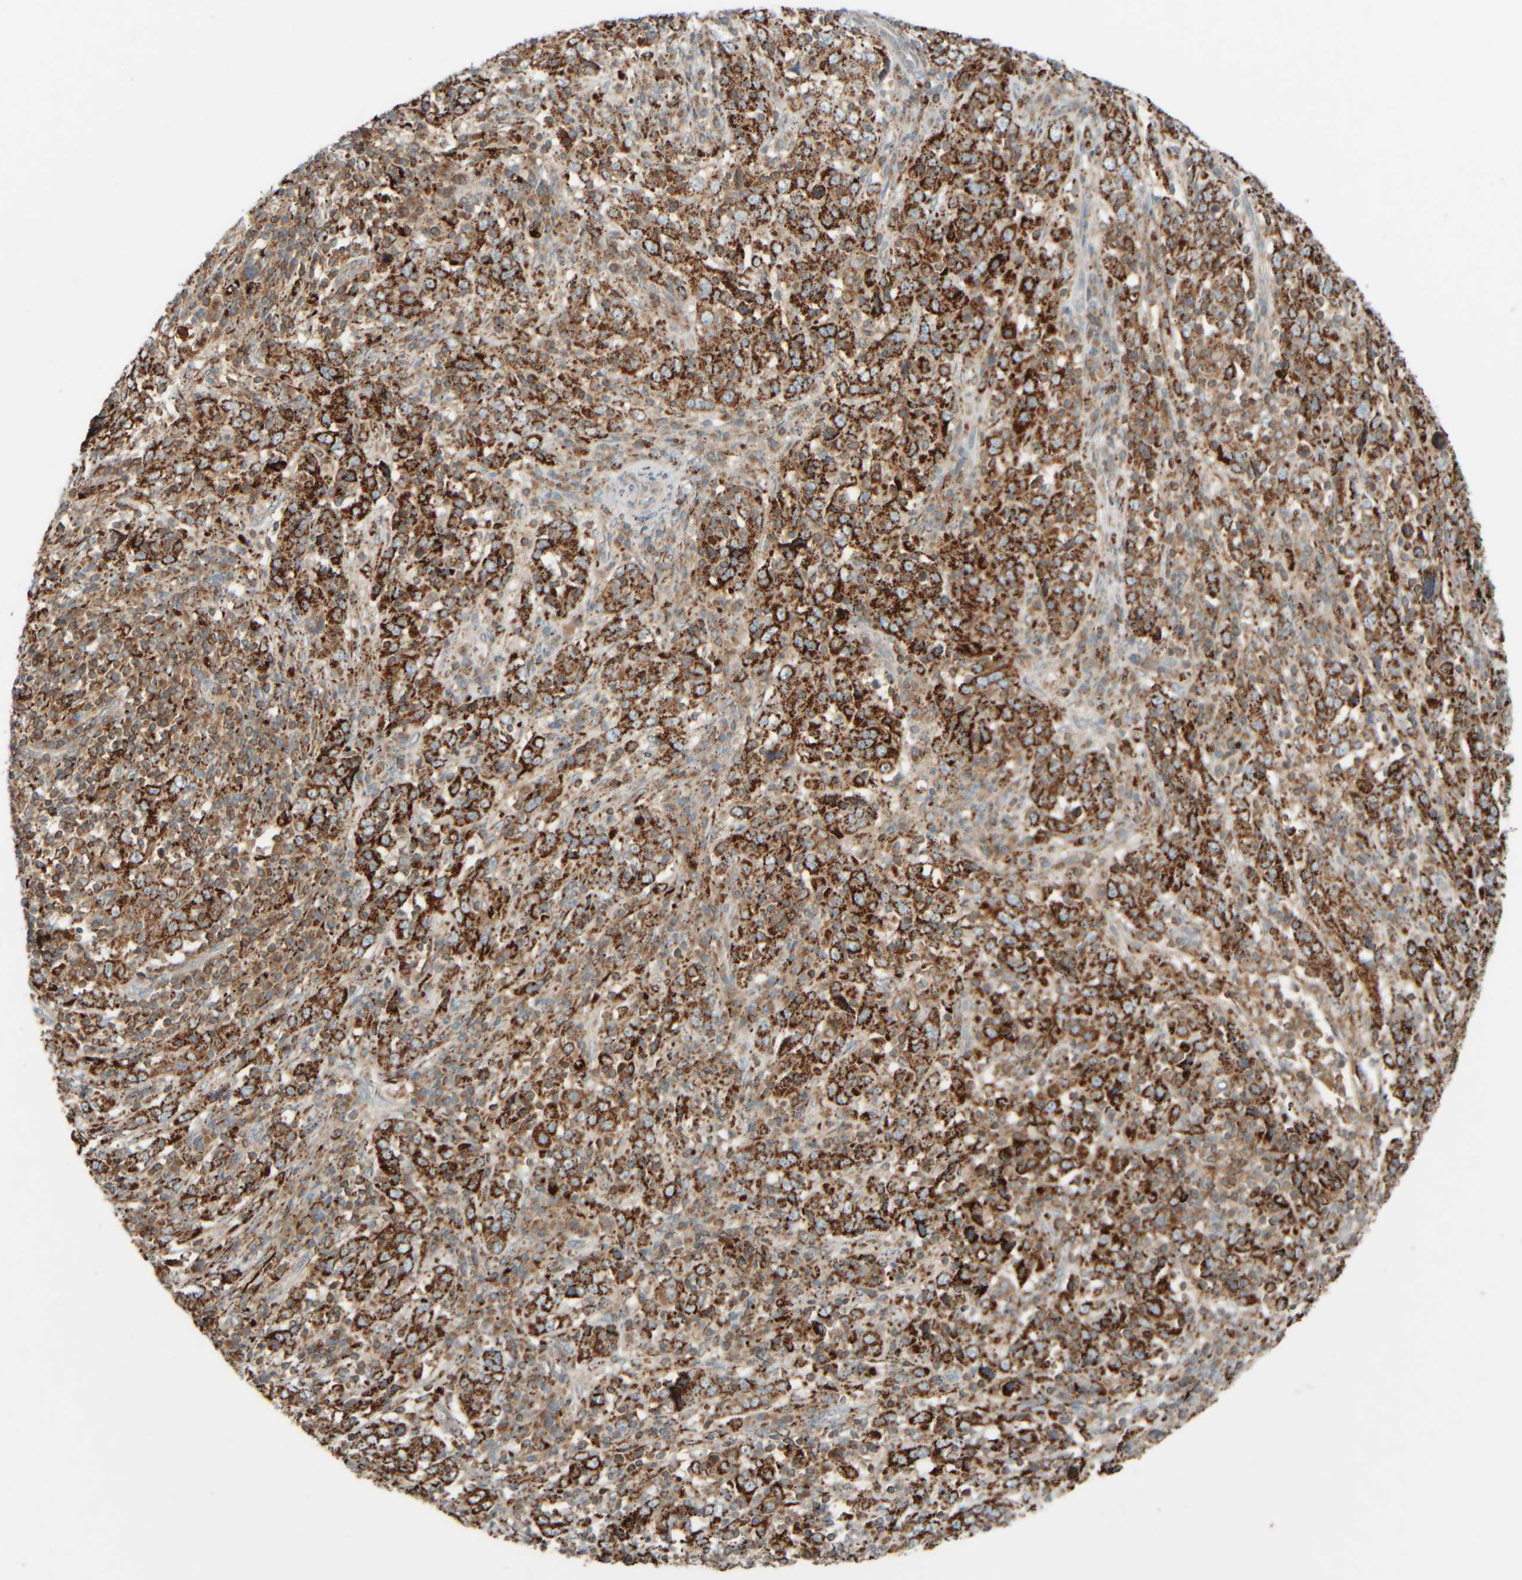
{"staining": {"intensity": "strong", "quantity": ">75%", "location": "cytoplasmic/membranous"}, "tissue": "cervical cancer", "cell_type": "Tumor cells", "image_type": "cancer", "snomed": [{"axis": "morphology", "description": "Squamous cell carcinoma, NOS"}, {"axis": "topography", "description": "Cervix"}], "caption": "A high-resolution micrograph shows IHC staining of cervical squamous cell carcinoma, which shows strong cytoplasmic/membranous staining in approximately >75% of tumor cells.", "gene": "SPAG5", "patient": {"sex": "female", "age": 46}}